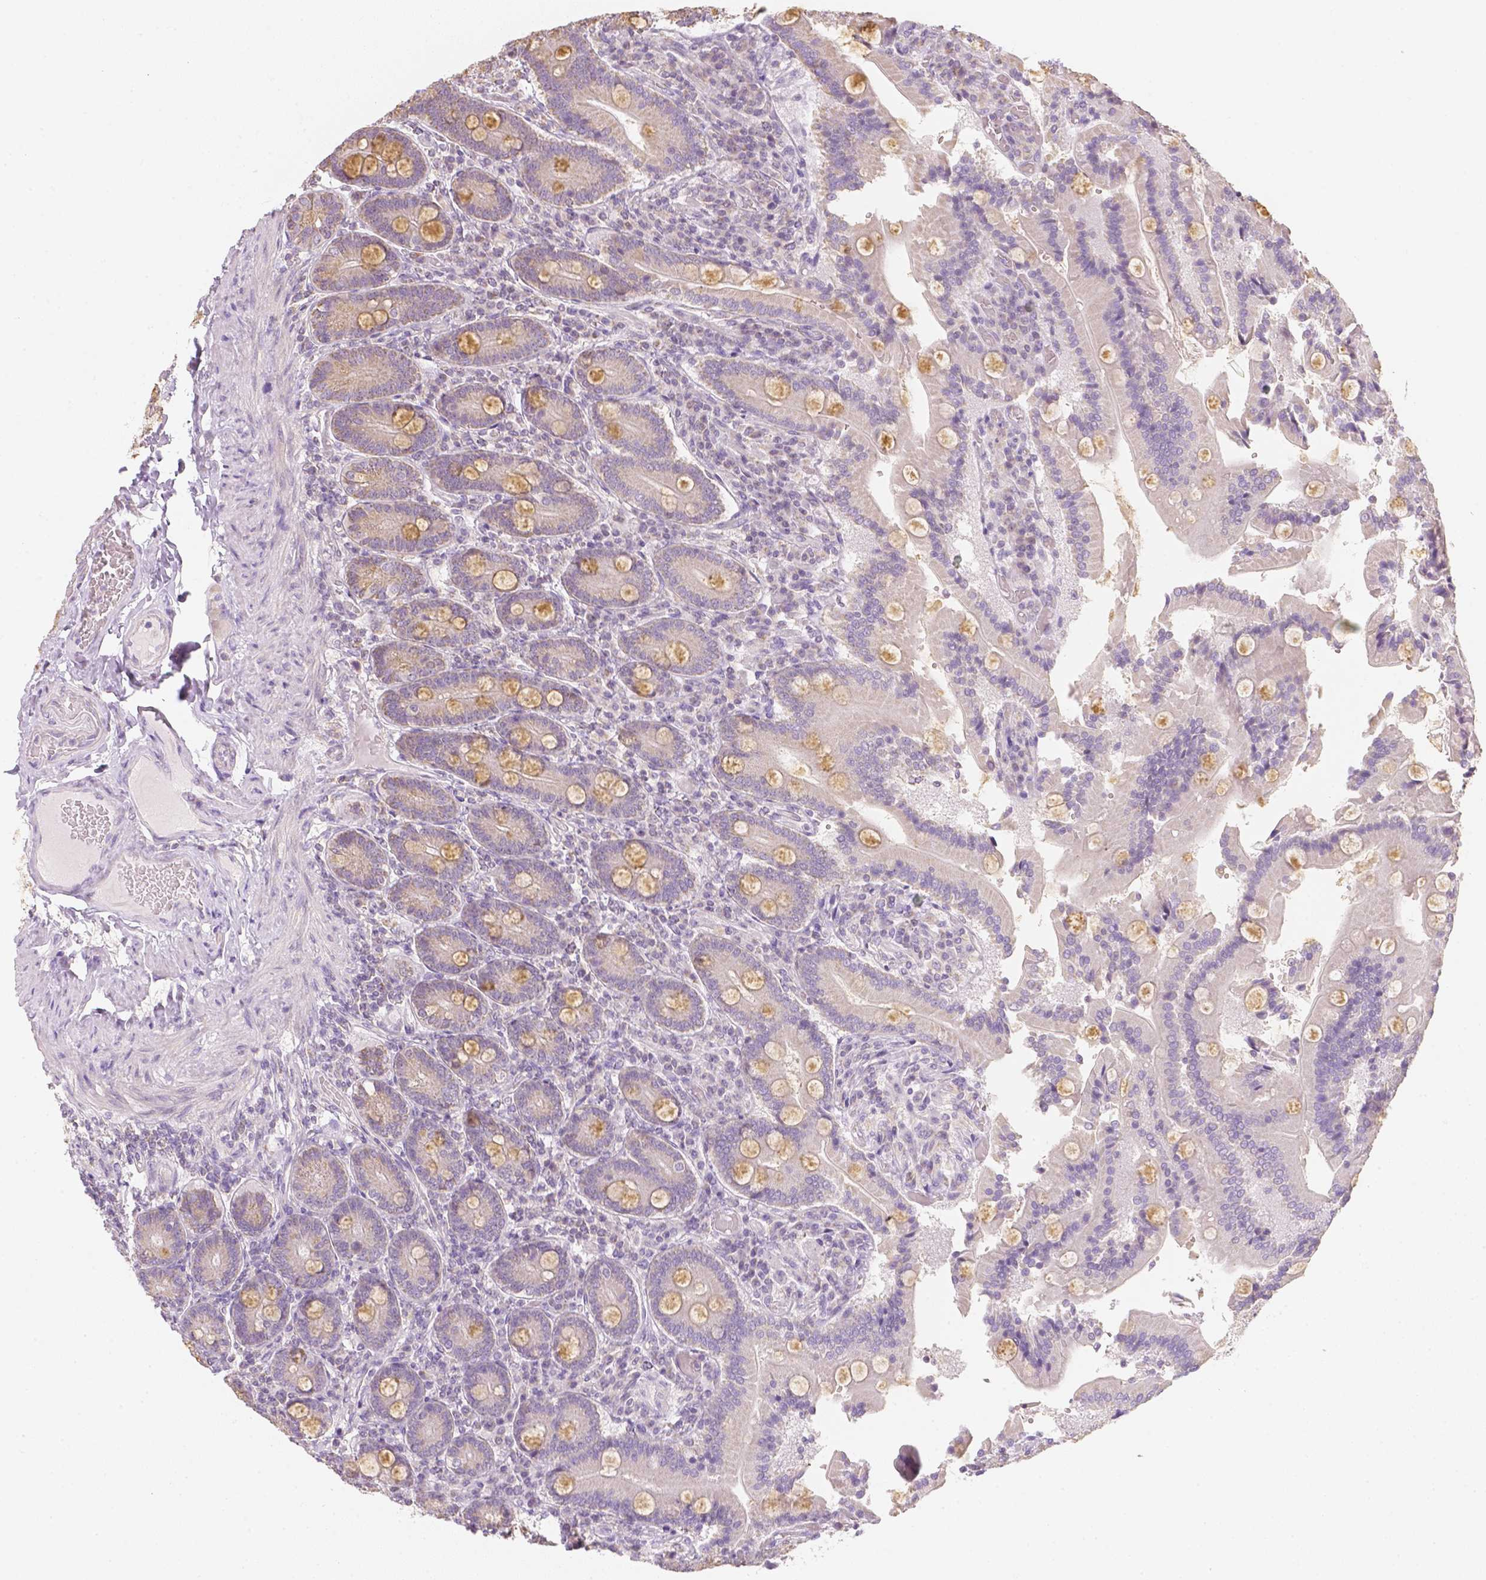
{"staining": {"intensity": "moderate", "quantity": "25%-75%", "location": "cytoplasmic/membranous"}, "tissue": "duodenum", "cell_type": "Glandular cells", "image_type": "normal", "snomed": [{"axis": "morphology", "description": "Normal tissue, NOS"}, {"axis": "topography", "description": "Duodenum"}], "caption": "Immunohistochemistry (DAB) staining of unremarkable duodenum reveals moderate cytoplasmic/membranous protein positivity in approximately 25%-75% of glandular cells.", "gene": "NVL", "patient": {"sex": "female", "age": 62}}